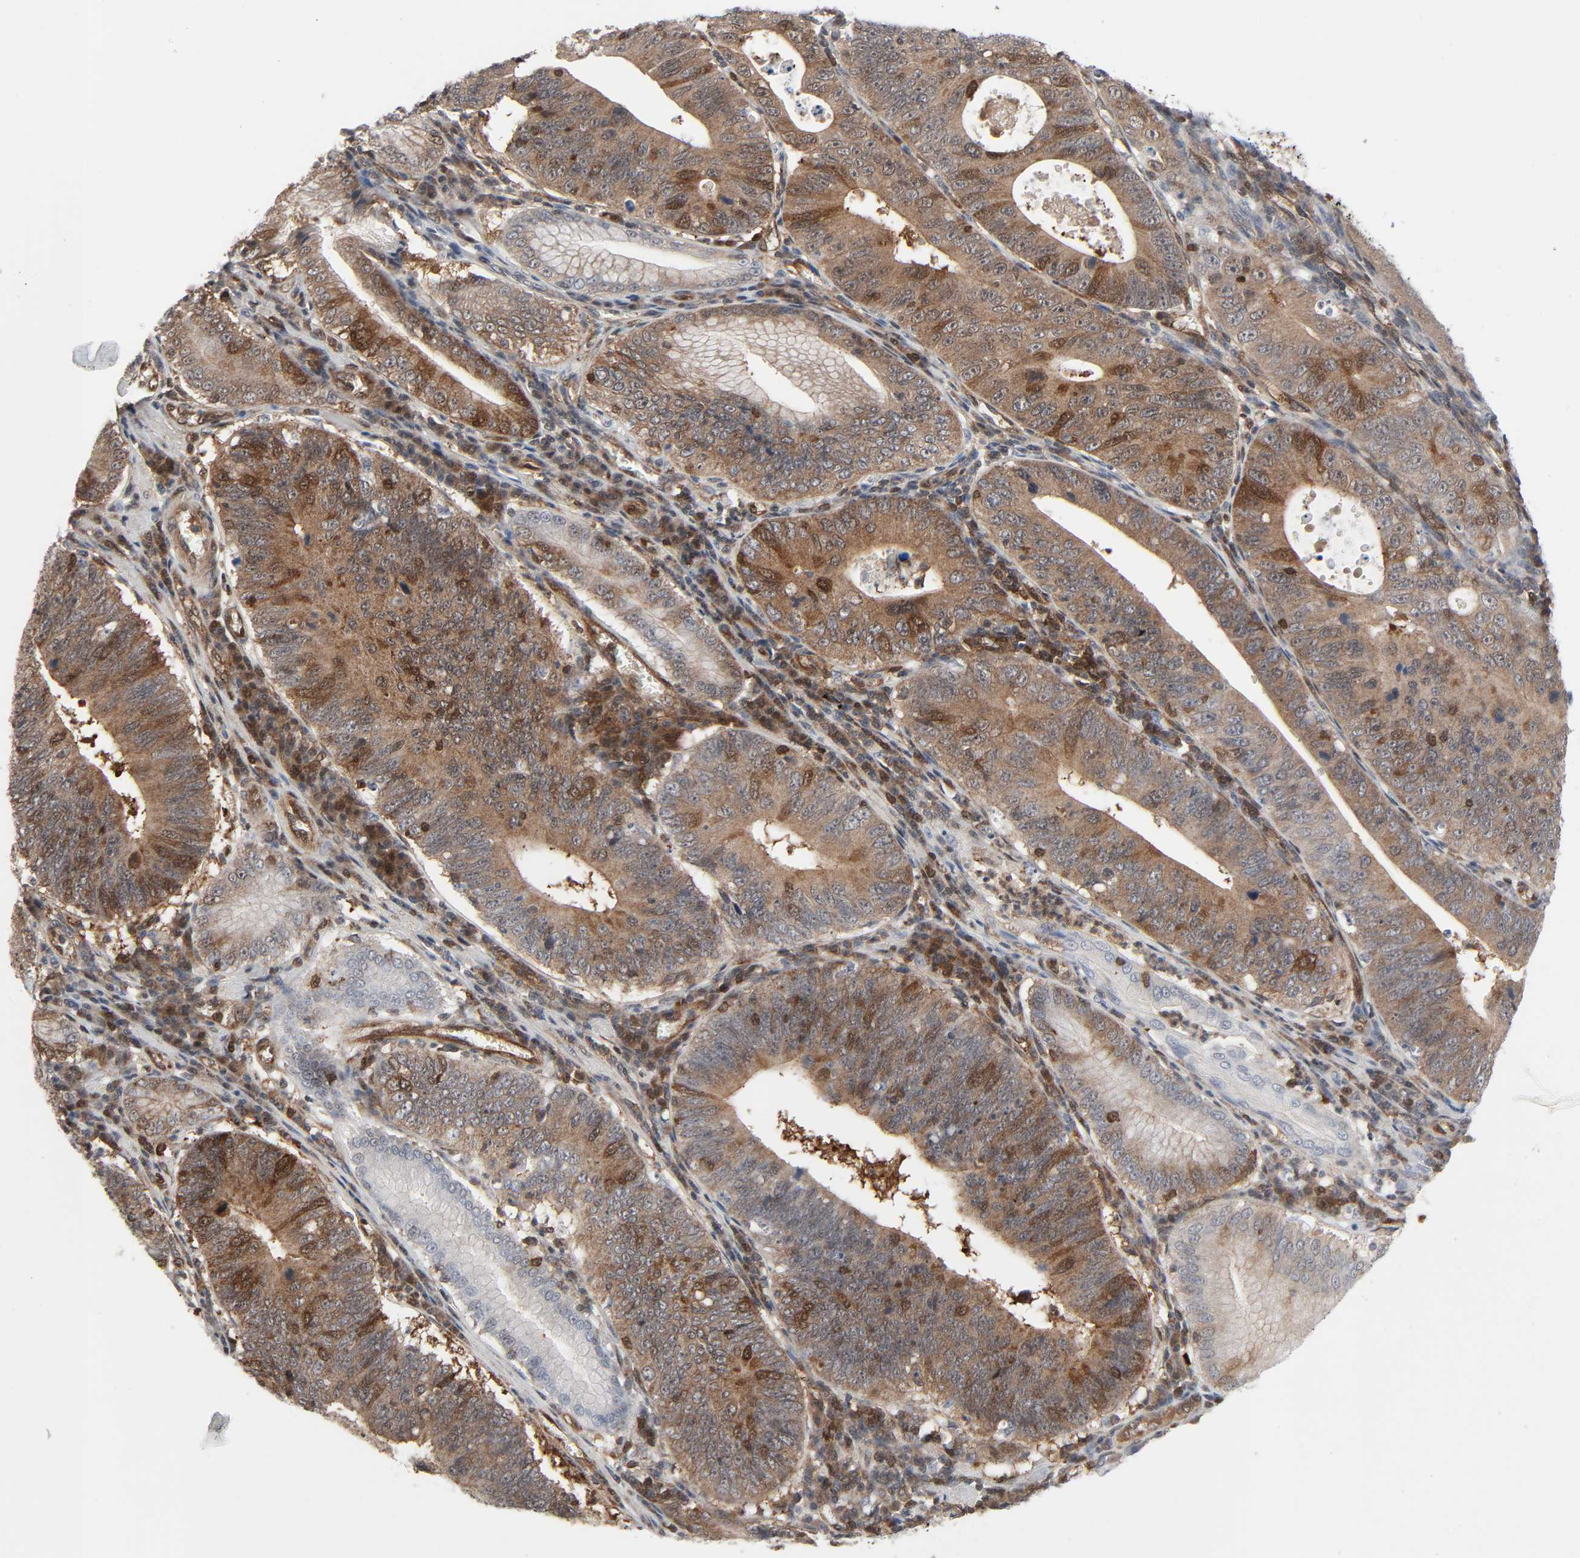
{"staining": {"intensity": "moderate", "quantity": ">75%", "location": "cytoplasmic/membranous"}, "tissue": "stomach cancer", "cell_type": "Tumor cells", "image_type": "cancer", "snomed": [{"axis": "morphology", "description": "Adenocarcinoma, NOS"}, {"axis": "topography", "description": "Stomach"}], "caption": "Stomach adenocarcinoma stained with a protein marker shows moderate staining in tumor cells.", "gene": "GSK3A", "patient": {"sex": "male", "age": 59}}